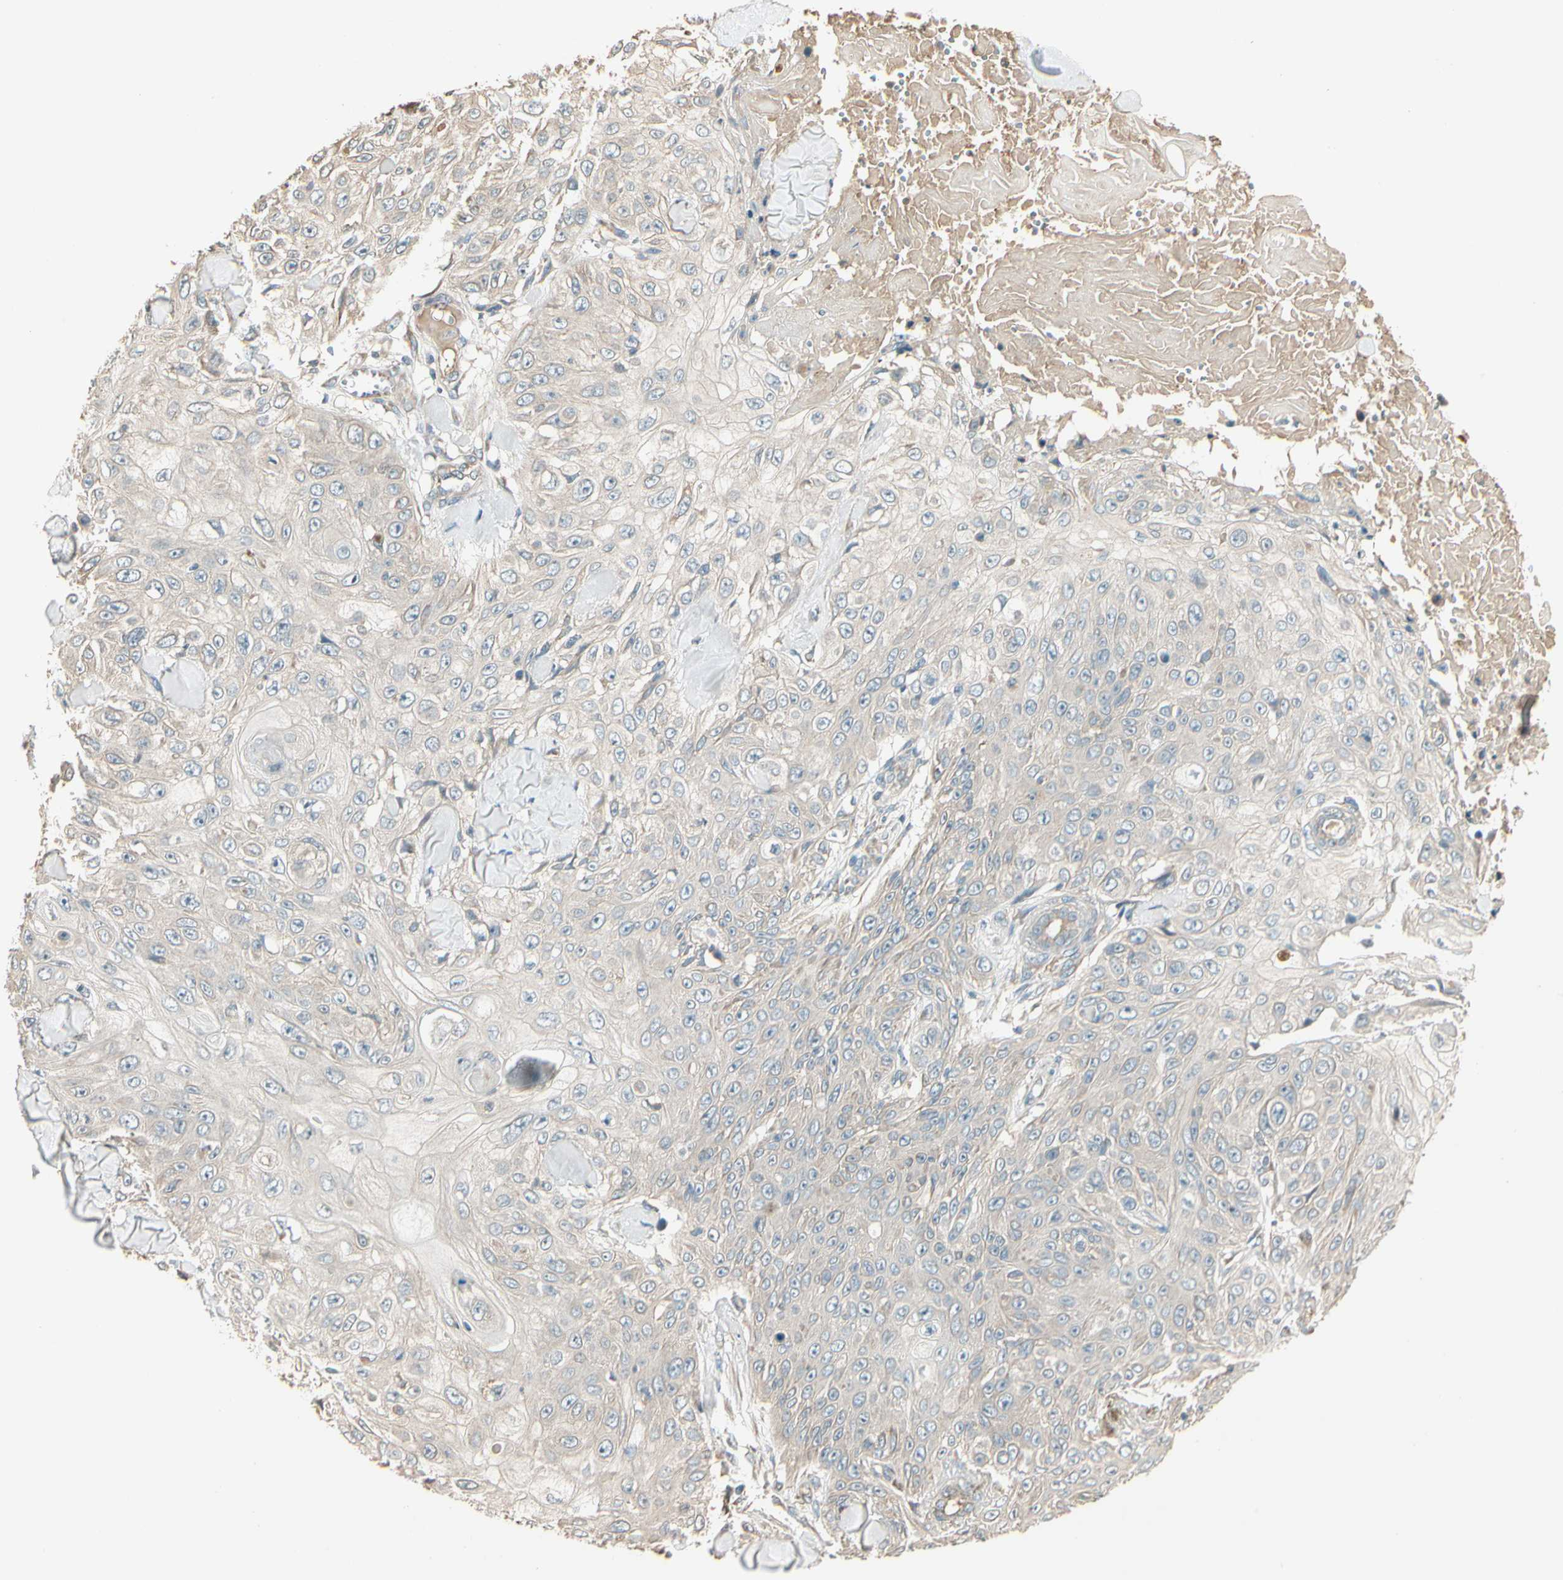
{"staining": {"intensity": "weak", "quantity": ">75%", "location": "cytoplasmic/membranous"}, "tissue": "skin cancer", "cell_type": "Tumor cells", "image_type": "cancer", "snomed": [{"axis": "morphology", "description": "Squamous cell carcinoma, NOS"}, {"axis": "topography", "description": "Skin"}], "caption": "Skin cancer was stained to show a protein in brown. There is low levels of weak cytoplasmic/membranous positivity in approximately >75% of tumor cells. The staining is performed using DAB brown chromogen to label protein expression. The nuclei are counter-stained blue using hematoxylin.", "gene": "TNFRSF21", "patient": {"sex": "male", "age": 86}}